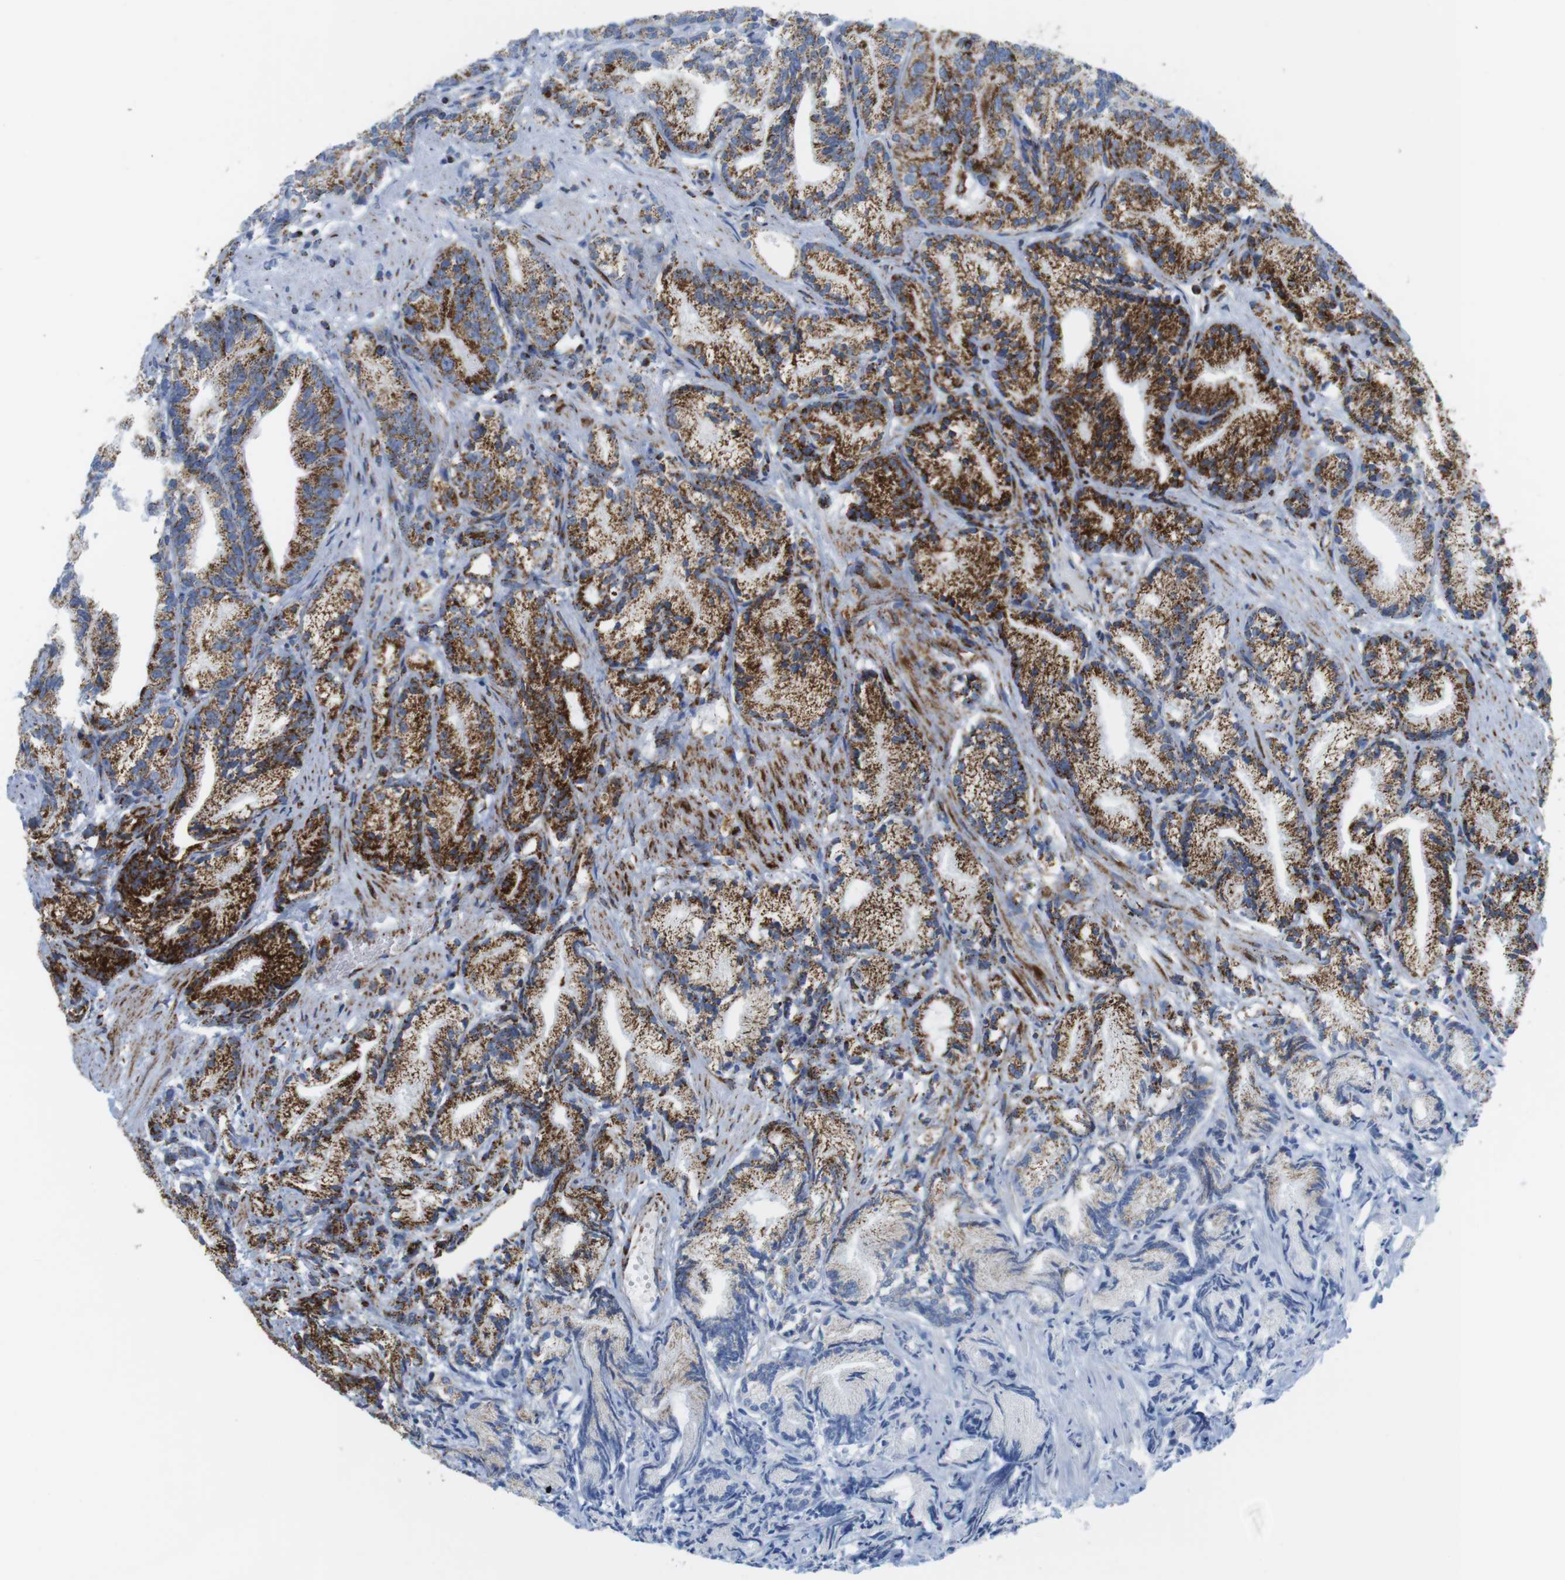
{"staining": {"intensity": "moderate", "quantity": ">75%", "location": "cytoplasmic/membranous"}, "tissue": "prostate cancer", "cell_type": "Tumor cells", "image_type": "cancer", "snomed": [{"axis": "morphology", "description": "Adenocarcinoma, Low grade"}, {"axis": "topography", "description": "Prostate"}], "caption": "IHC photomicrograph of adenocarcinoma (low-grade) (prostate) stained for a protein (brown), which exhibits medium levels of moderate cytoplasmic/membranous expression in approximately >75% of tumor cells.", "gene": "ATP5PO", "patient": {"sex": "male", "age": 89}}